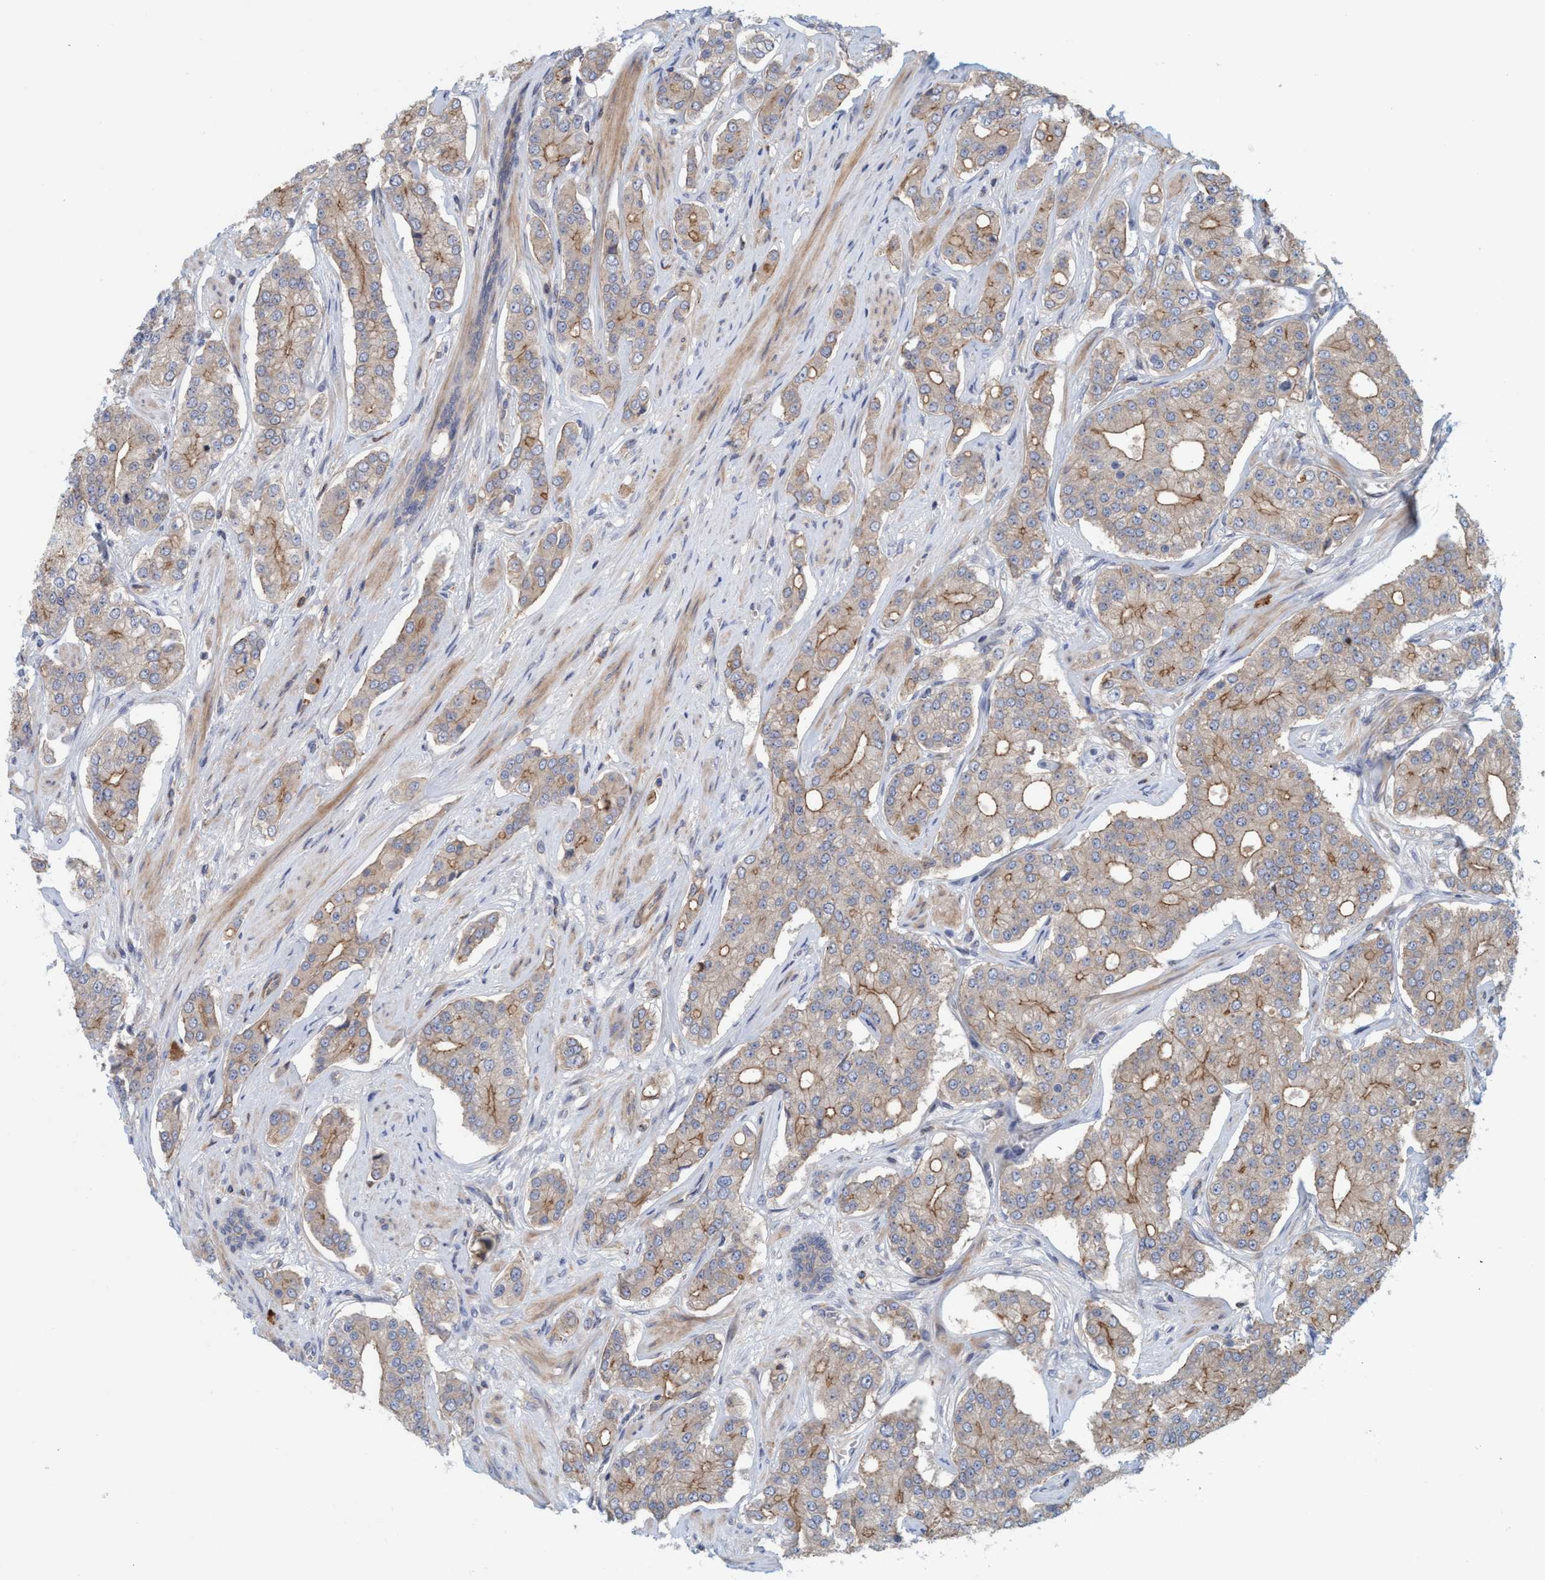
{"staining": {"intensity": "moderate", "quantity": ">75%", "location": "cytoplasmic/membranous"}, "tissue": "prostate cancer", "cell_type": "Tumor cells", "image_type": "cancer", "snomed": [{"axis": "morphology", "description": "Adenocarcinoma, High grade"}, {"axis": "topography", "description": "Prostate"}], "caption": "A high-resolution micrograph shows immunohistochemistry (IHC) staining of high-grade adenocarcinoma (prostate), which demonstrates moderate cytoplasmic/membranous staining in about >75% of tumor cells.", "gene": "SPECC1", "patient": {"sex": "male", "age": 71}}